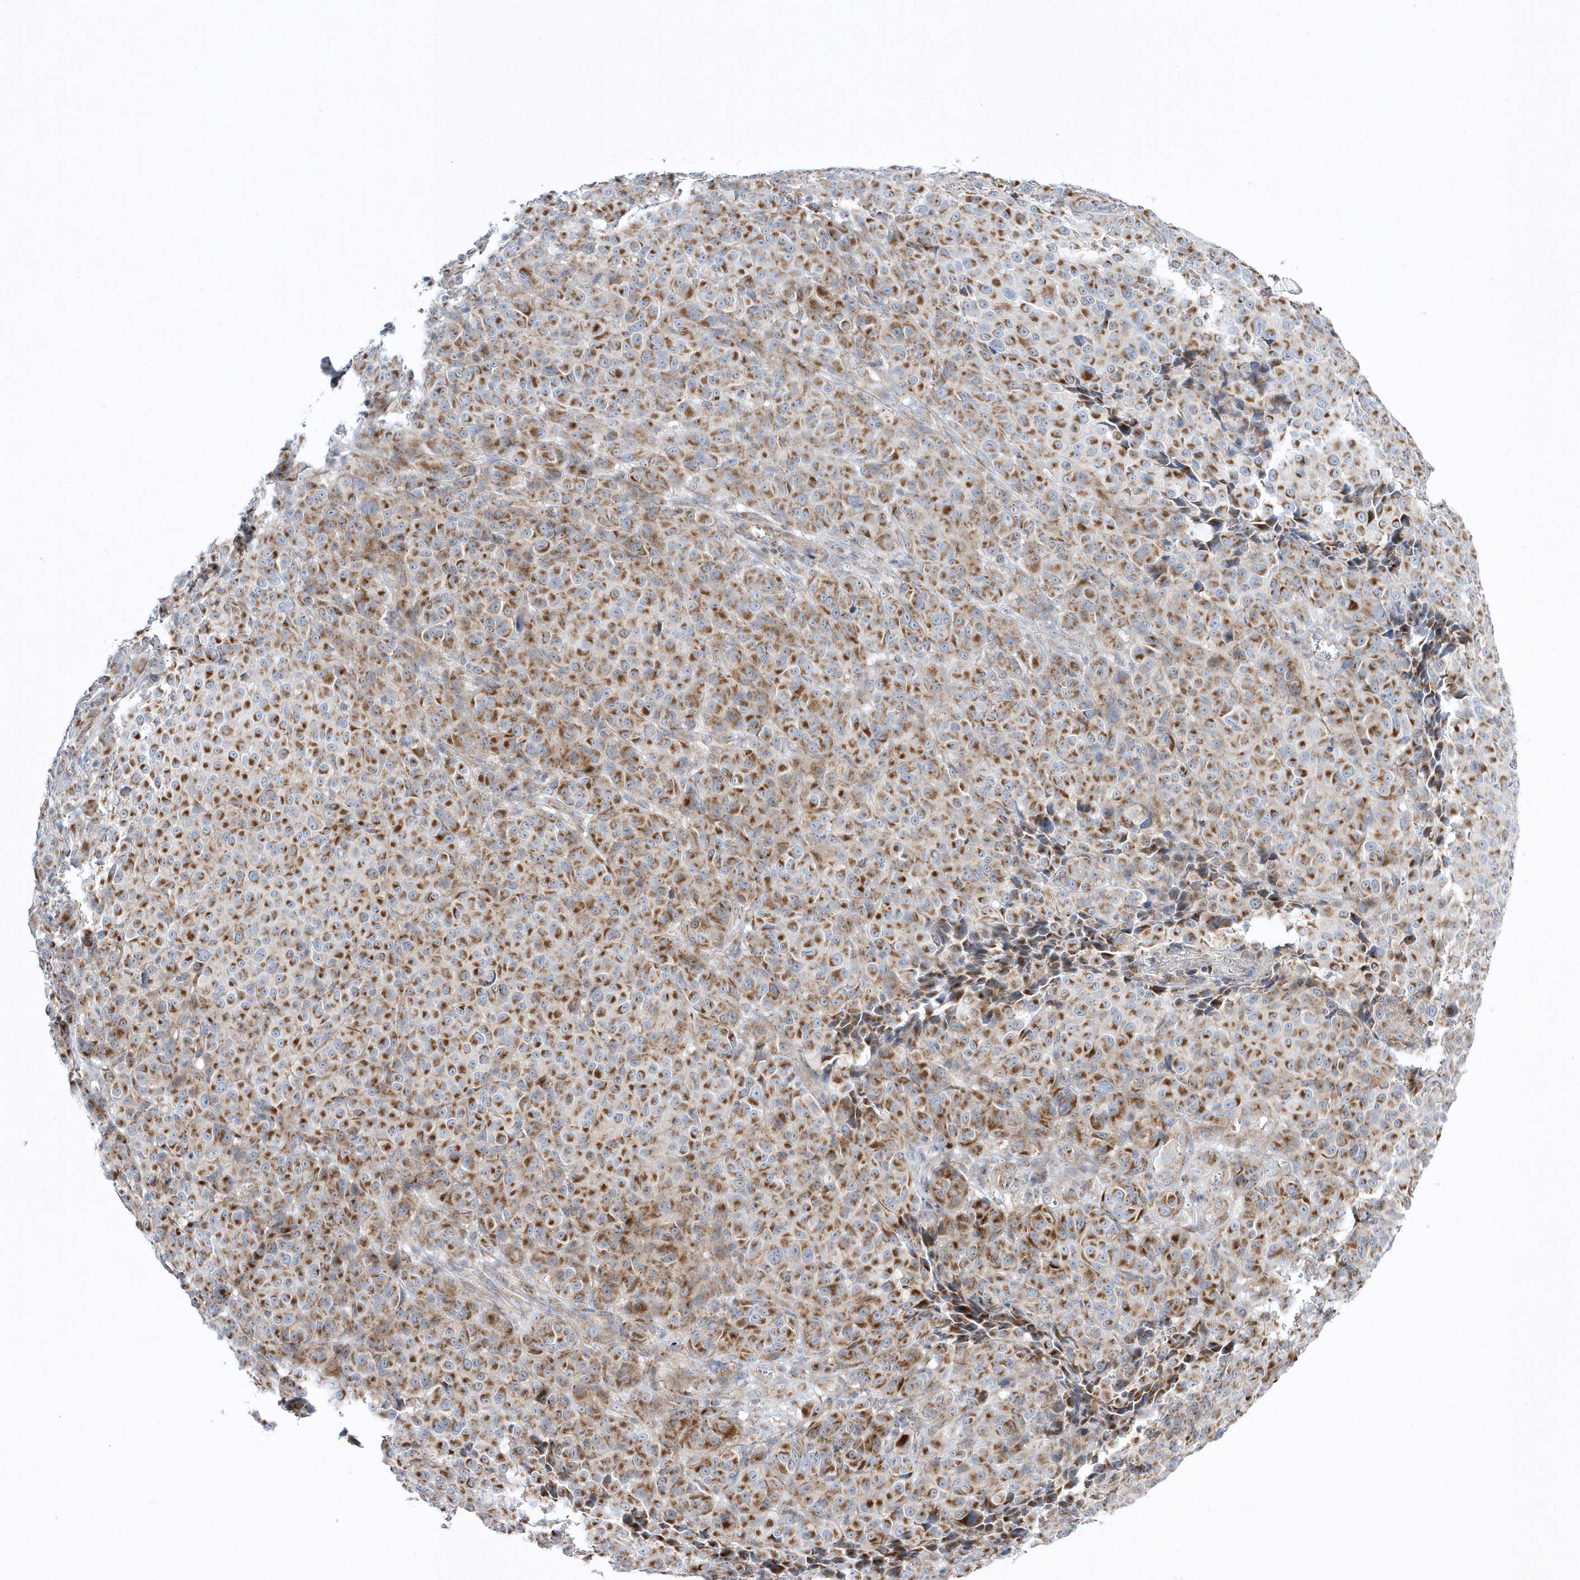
{"staining": {"intensity": "moderate", "quantity": ">75%", "location": "cytoplasmic/membranous"}, "tissue": "melanoma", "cell_type": "Tumor cells", "image_type": "cancer", "snomed": [{"axis": "morphology", "description": "Malignant melanoma, NOS"}, {"axis": "topography", "description": "Skin"}], "caption": "Brown immunohistochemical staining in human melanoma displays moderate cytoplasmic/membranous expression in about >75% of tumor cells.", "gene": "OPA1", "patient": {"sex": "male", "age": 73}}